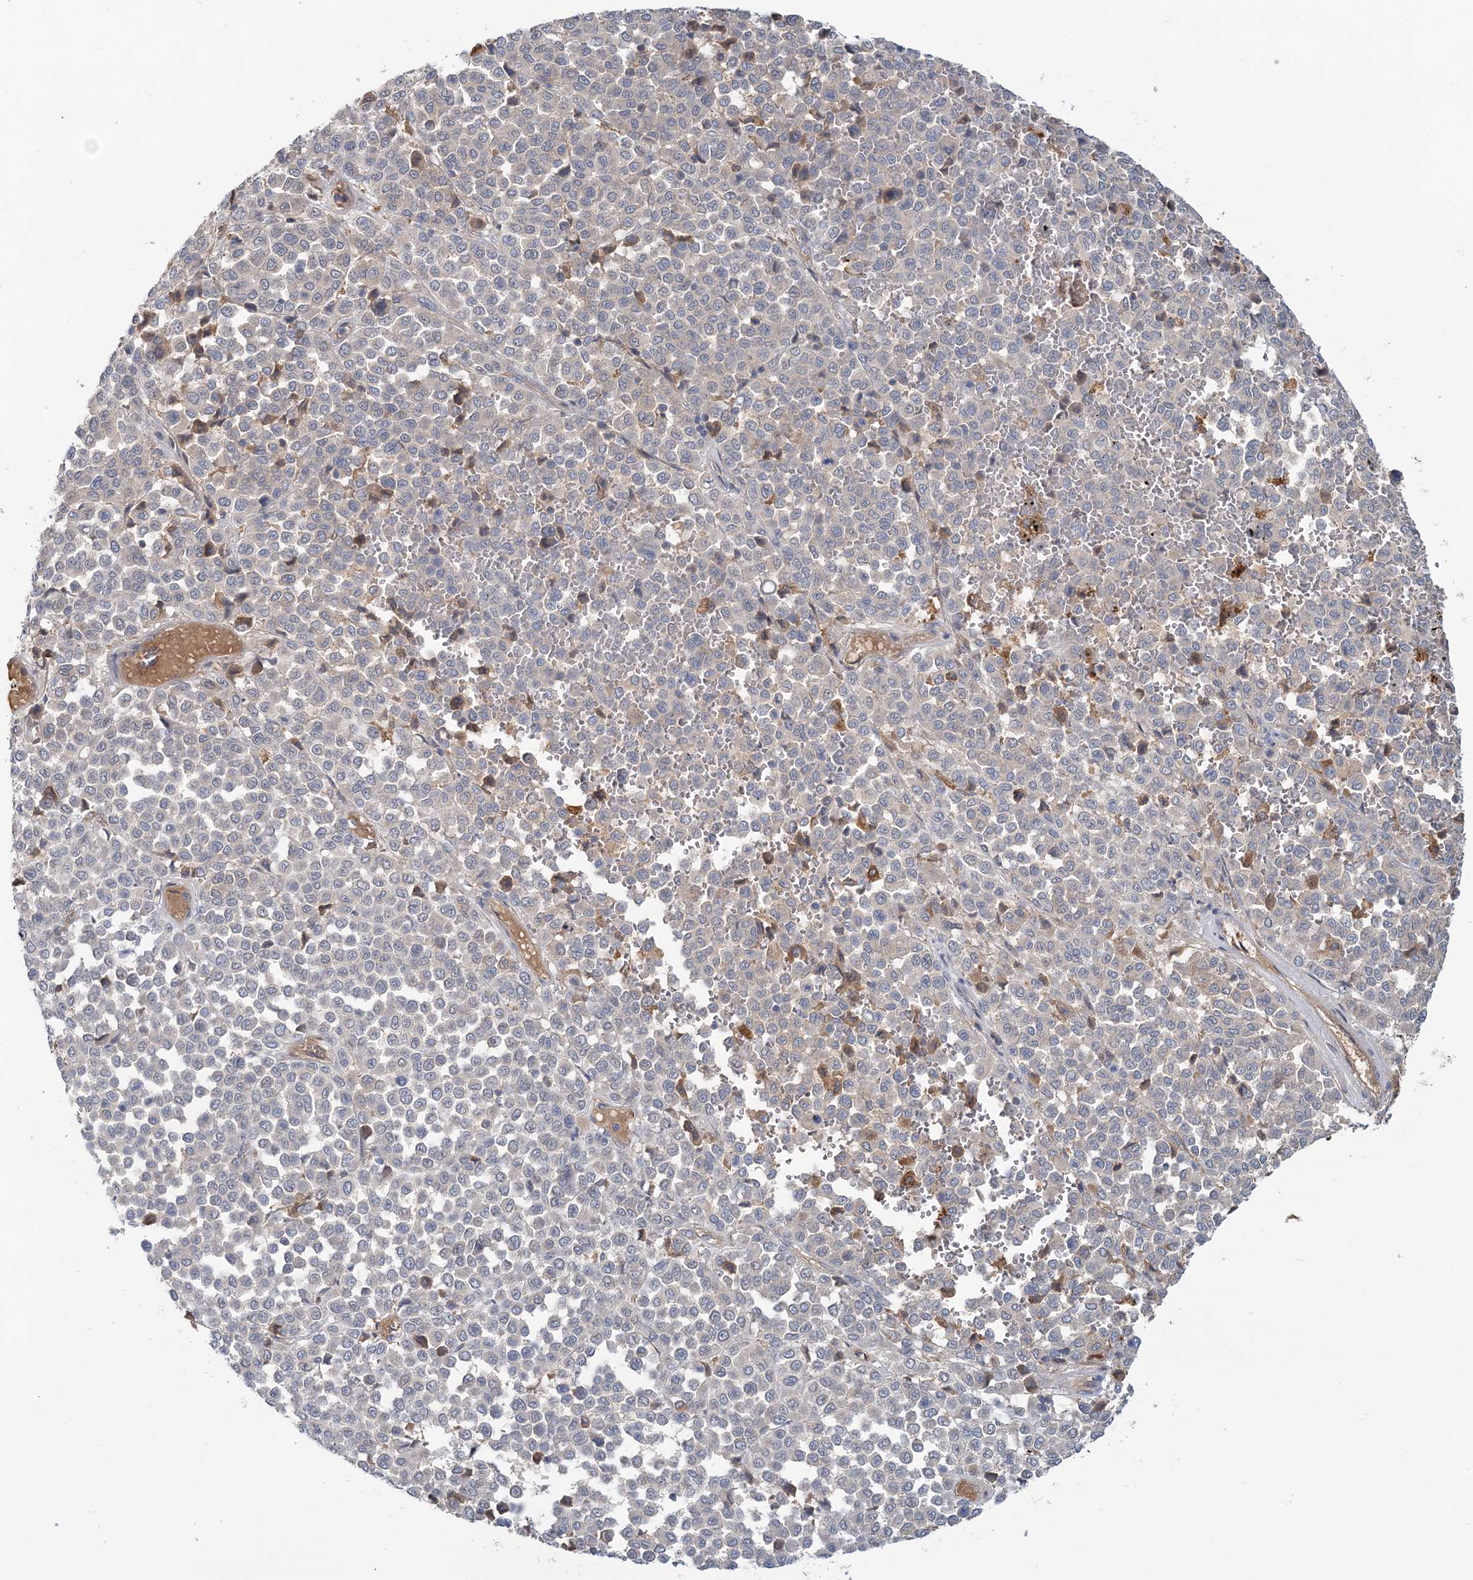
{"staining": {"intensity": "negative", "quantity": "none", "location": "none"}, "tissue": "melanoma", "cell_type": "Tumor cells", "image_type": "cancer", "snomed": [{"axis": "morphology", "description": "Malignant melanoma, Metastatic site"}, {"axis": "topography", "description": "Pancreas"}], "caption": "This is an IHC histopathology image of human melanoma. There is no positivity in tumor cells.", "gene": "RNF25", "patient": {"sex": "female", "age": 30}}